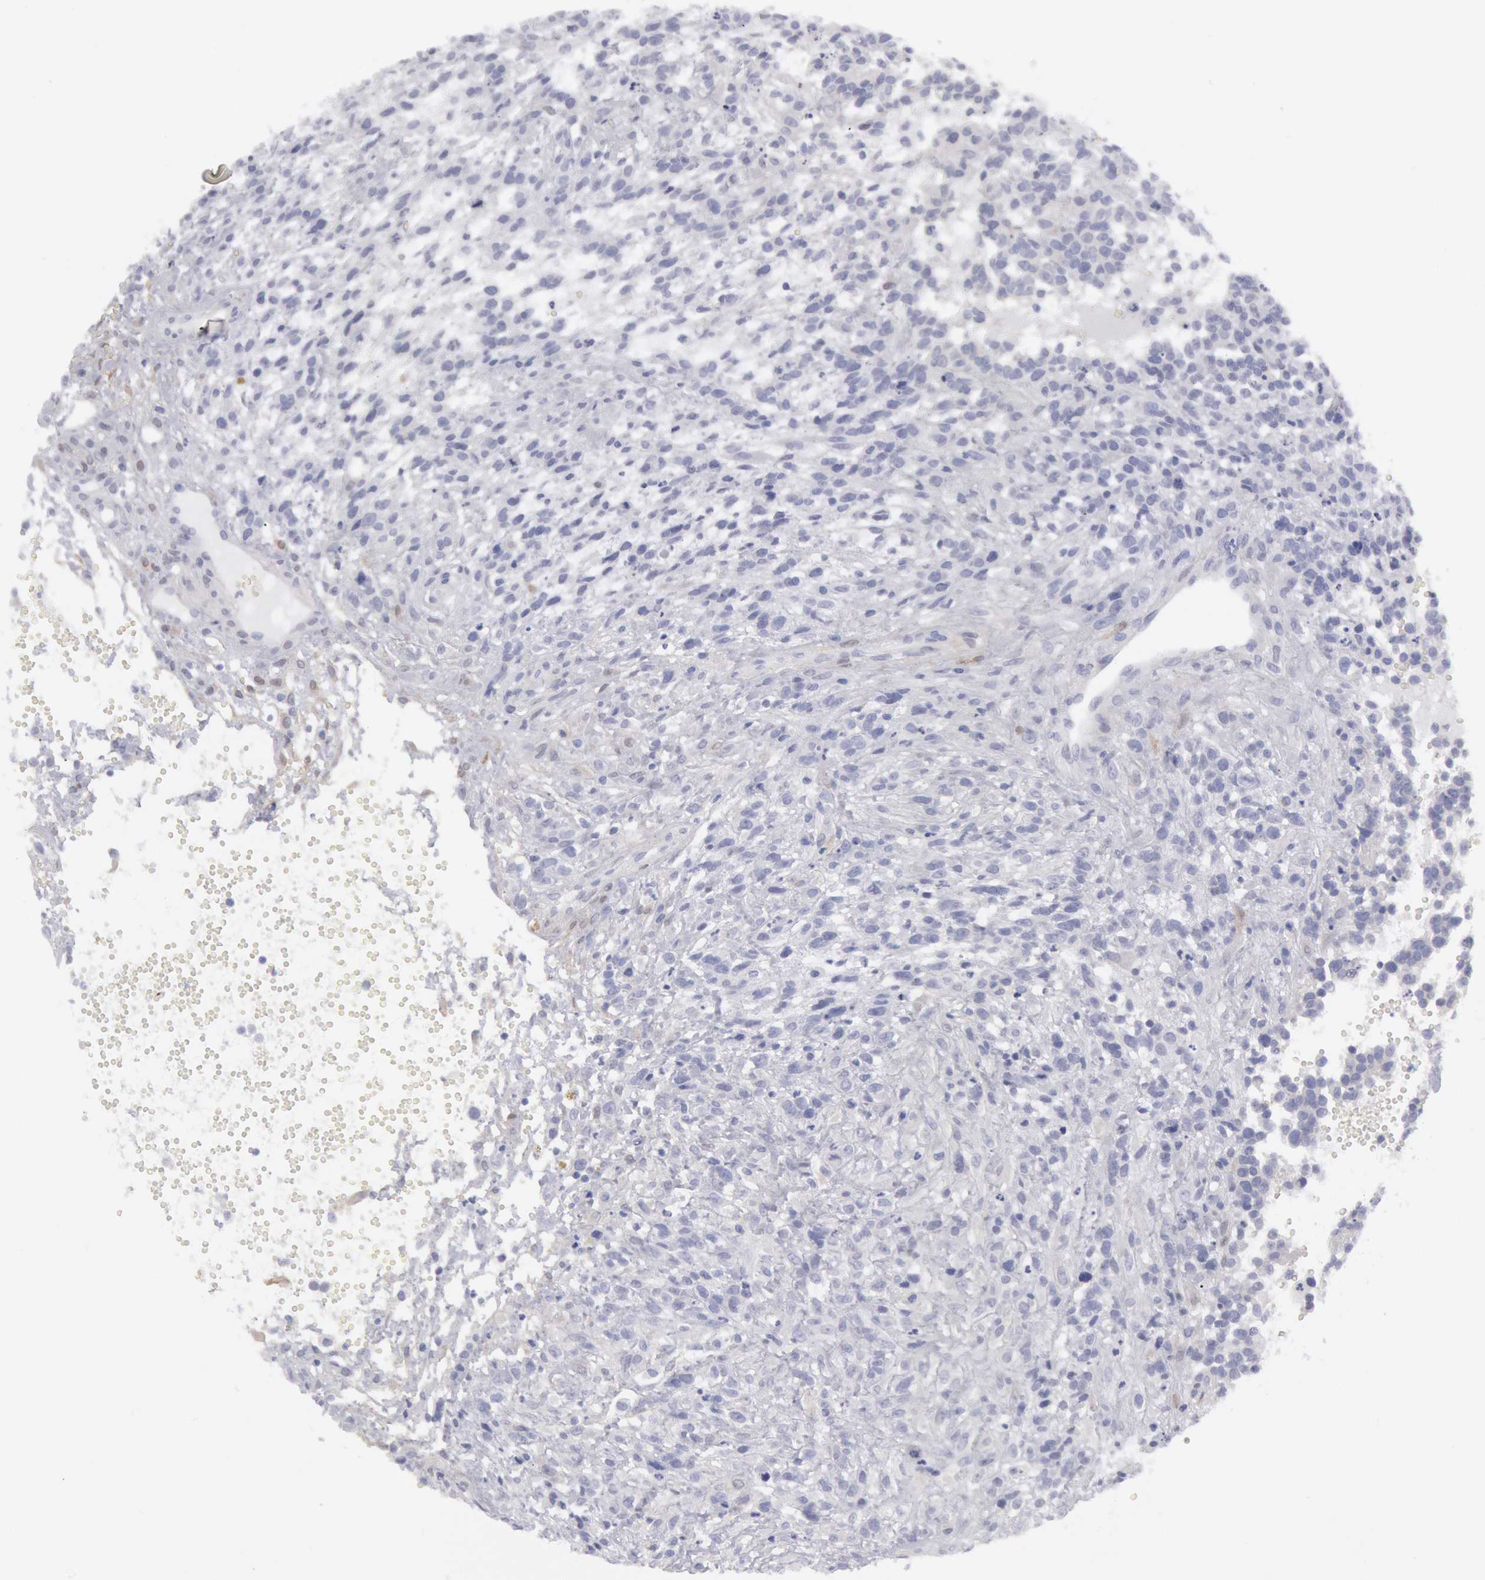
{"staining": {"intensity": "negative", "quantity": "none", "location": "none"}, "tissue": "glioma", "cell_type": "Tumor cells", "image_type": "cancer", "snomed": [{"axis": "morphology", "description": "Glioma, malignant, High grade"}, {"axis": "topography", "description": "Brain"}], "caption": "Immunohistochemistry photomicrograph of malignant high-grade glioma stained for a protein (brown), which shows no staining in tumor cells.", "gene": "FHL1", "patient": {"sex": "male", "age": 66}}